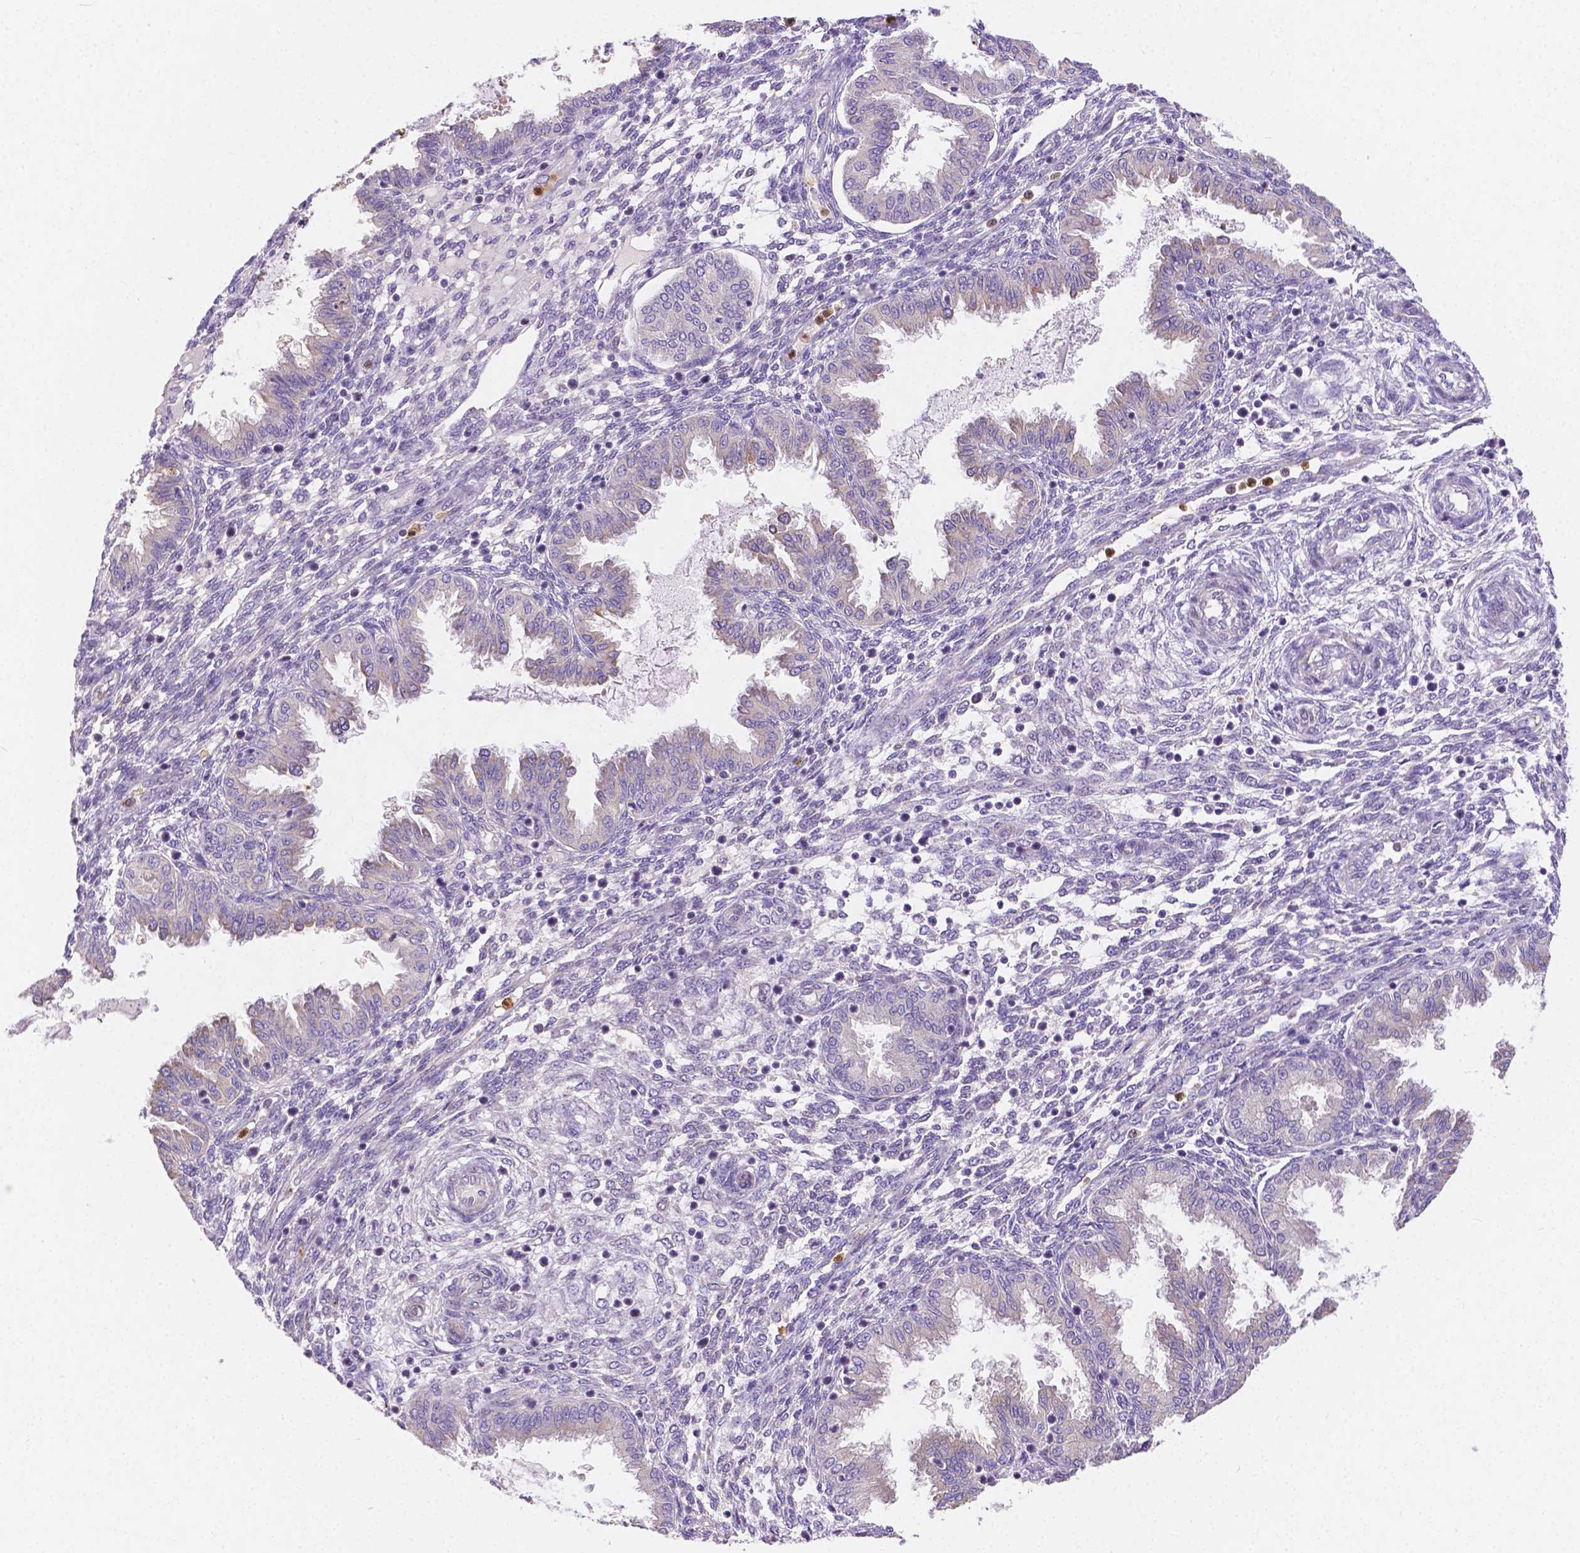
{"staining": {"intensity": "negative", "quantity": "none", "location": "none"}, "tissue": "endometrium", "cell_type": "Cells in endometrial stroma", "image_type": "normal", "snomed": [{"axis": "morphology", "description": "Normal tissue, NOS"}, {"axis": "topography", "description": "Endometrium"}], "caption": "Cells in endometrial stroma are negative for brown protein staining in unremarkable endometrium. The staining is performed using DAB brown chromogen with nuclei counter-stained in using hematoxylin.", "gene": "ZNRD2", "patient": {"sex": "female", "age": 33}}